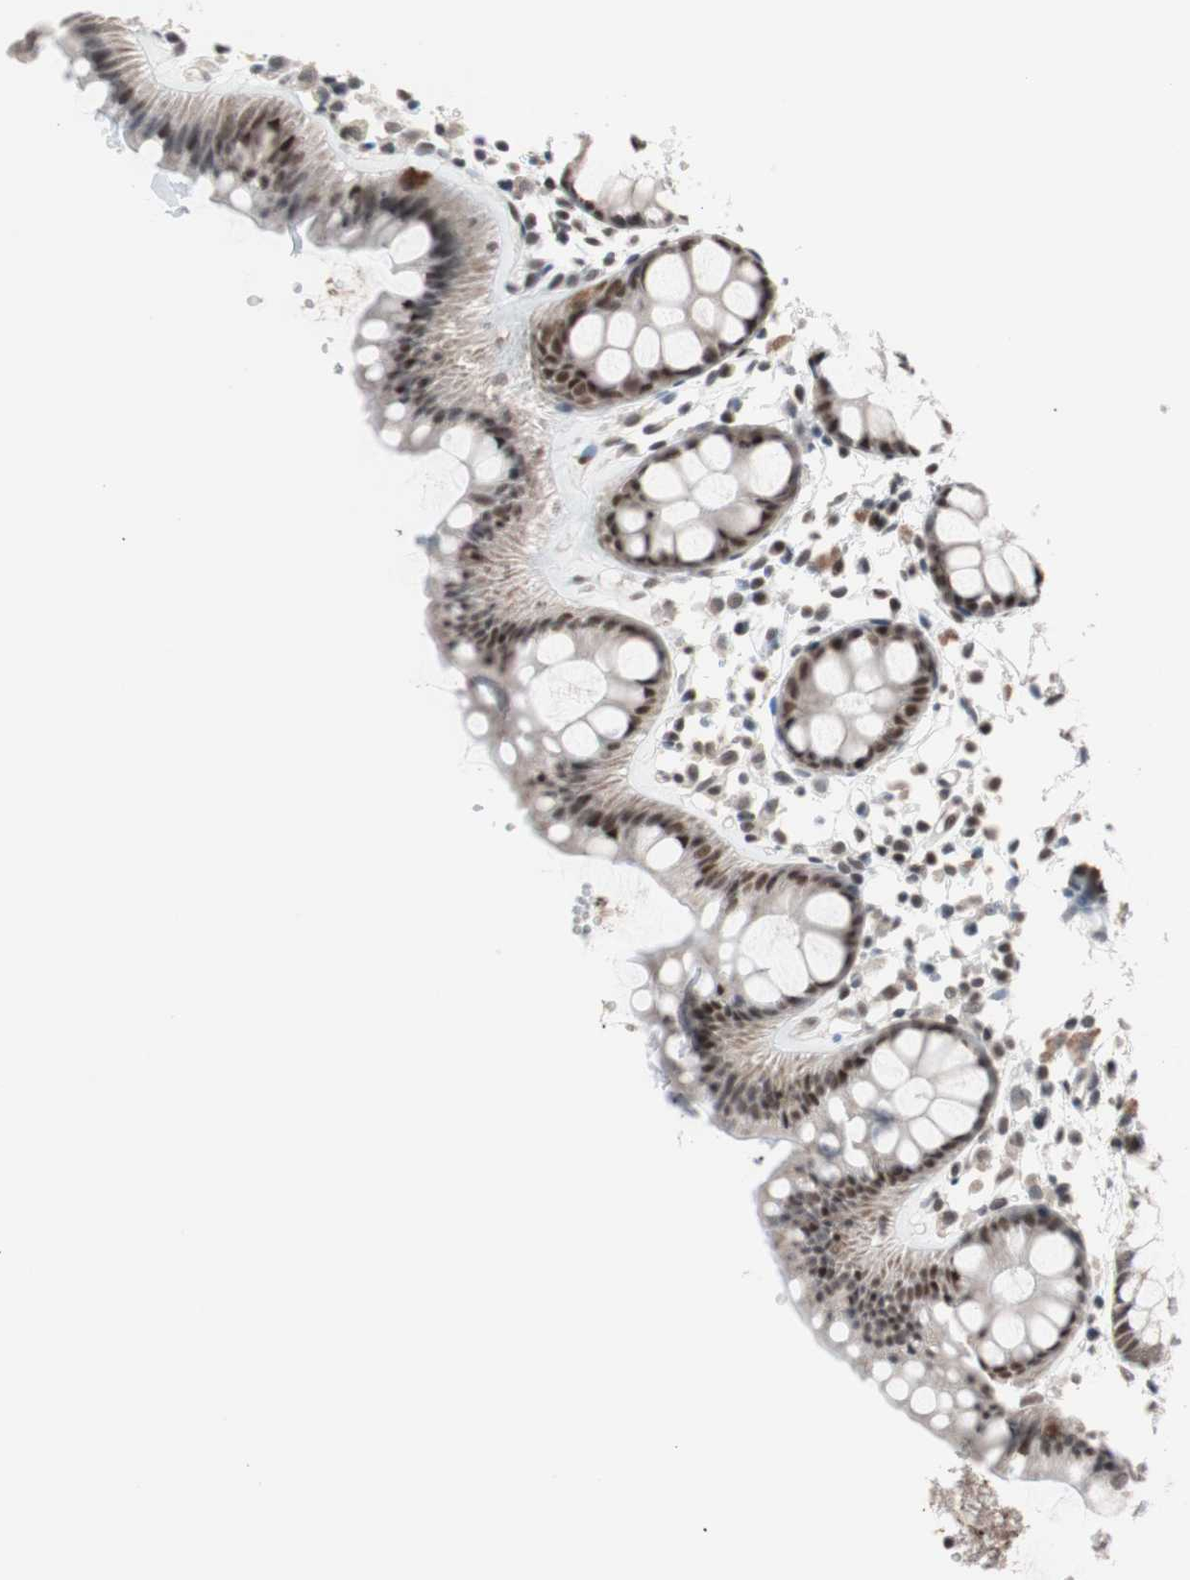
{"staining": {"intensity": "strong", "quantity": ">75%", "location": "nuclear"}, "tissue": "rectum", "cell_type": "Glandular cells", "image_type": "normal", "snomed": [{"axis": "morphology", "description": "Normal tissue, NOS"}, {"axis": "topography", "description": "Rectum"}], "caption": "Rectum stained with DAB immunohistochemistry reveals high levels of strong nuclear expression in about >75% of glandular cells.", "gene": "LIG3", "patient": {"sex": "female", "age": 66}}